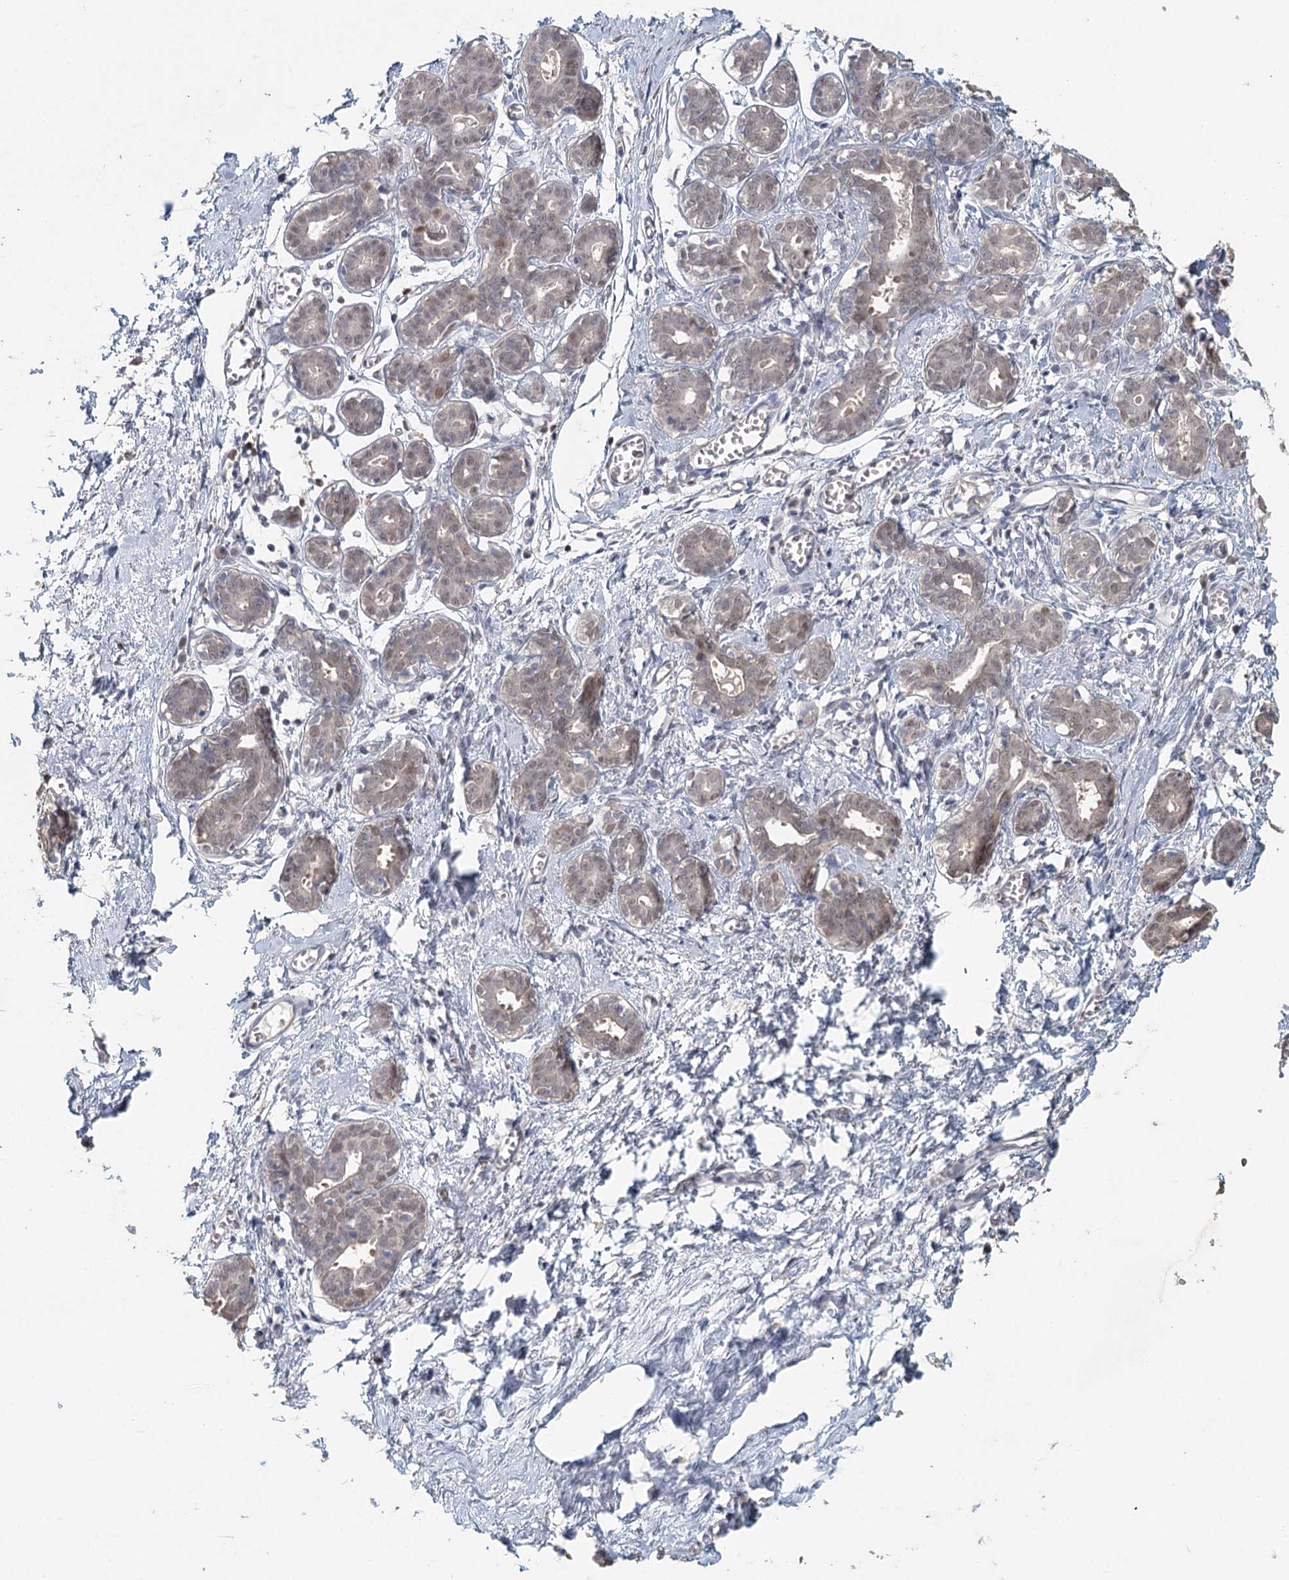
{"staining": {"intensity": "weak", "quantity": ">75%", "location": "nuclear"}, "tissue": "breast", "cell_type": "Adipocytes", "image_type": "normal", "snomed": [{"axis": "morphology", "description": "Normal tissue, NOS"}, {"axis": "topography", "description": "Breast"}], "caption": "Breast stained with DAB (3,3'-diaminobenzidine) IHC shows low levels of weak nuclear positivity in approximately >75% of adipocytes. The staining is performed using DAB (3,3'-diaminobenzidine) brown chromogen to label protein expression. The nuclei are counter-stained blue using hematoxylin.", "gene": "ADK", "patient": {"sex": "female", "age": 27}}